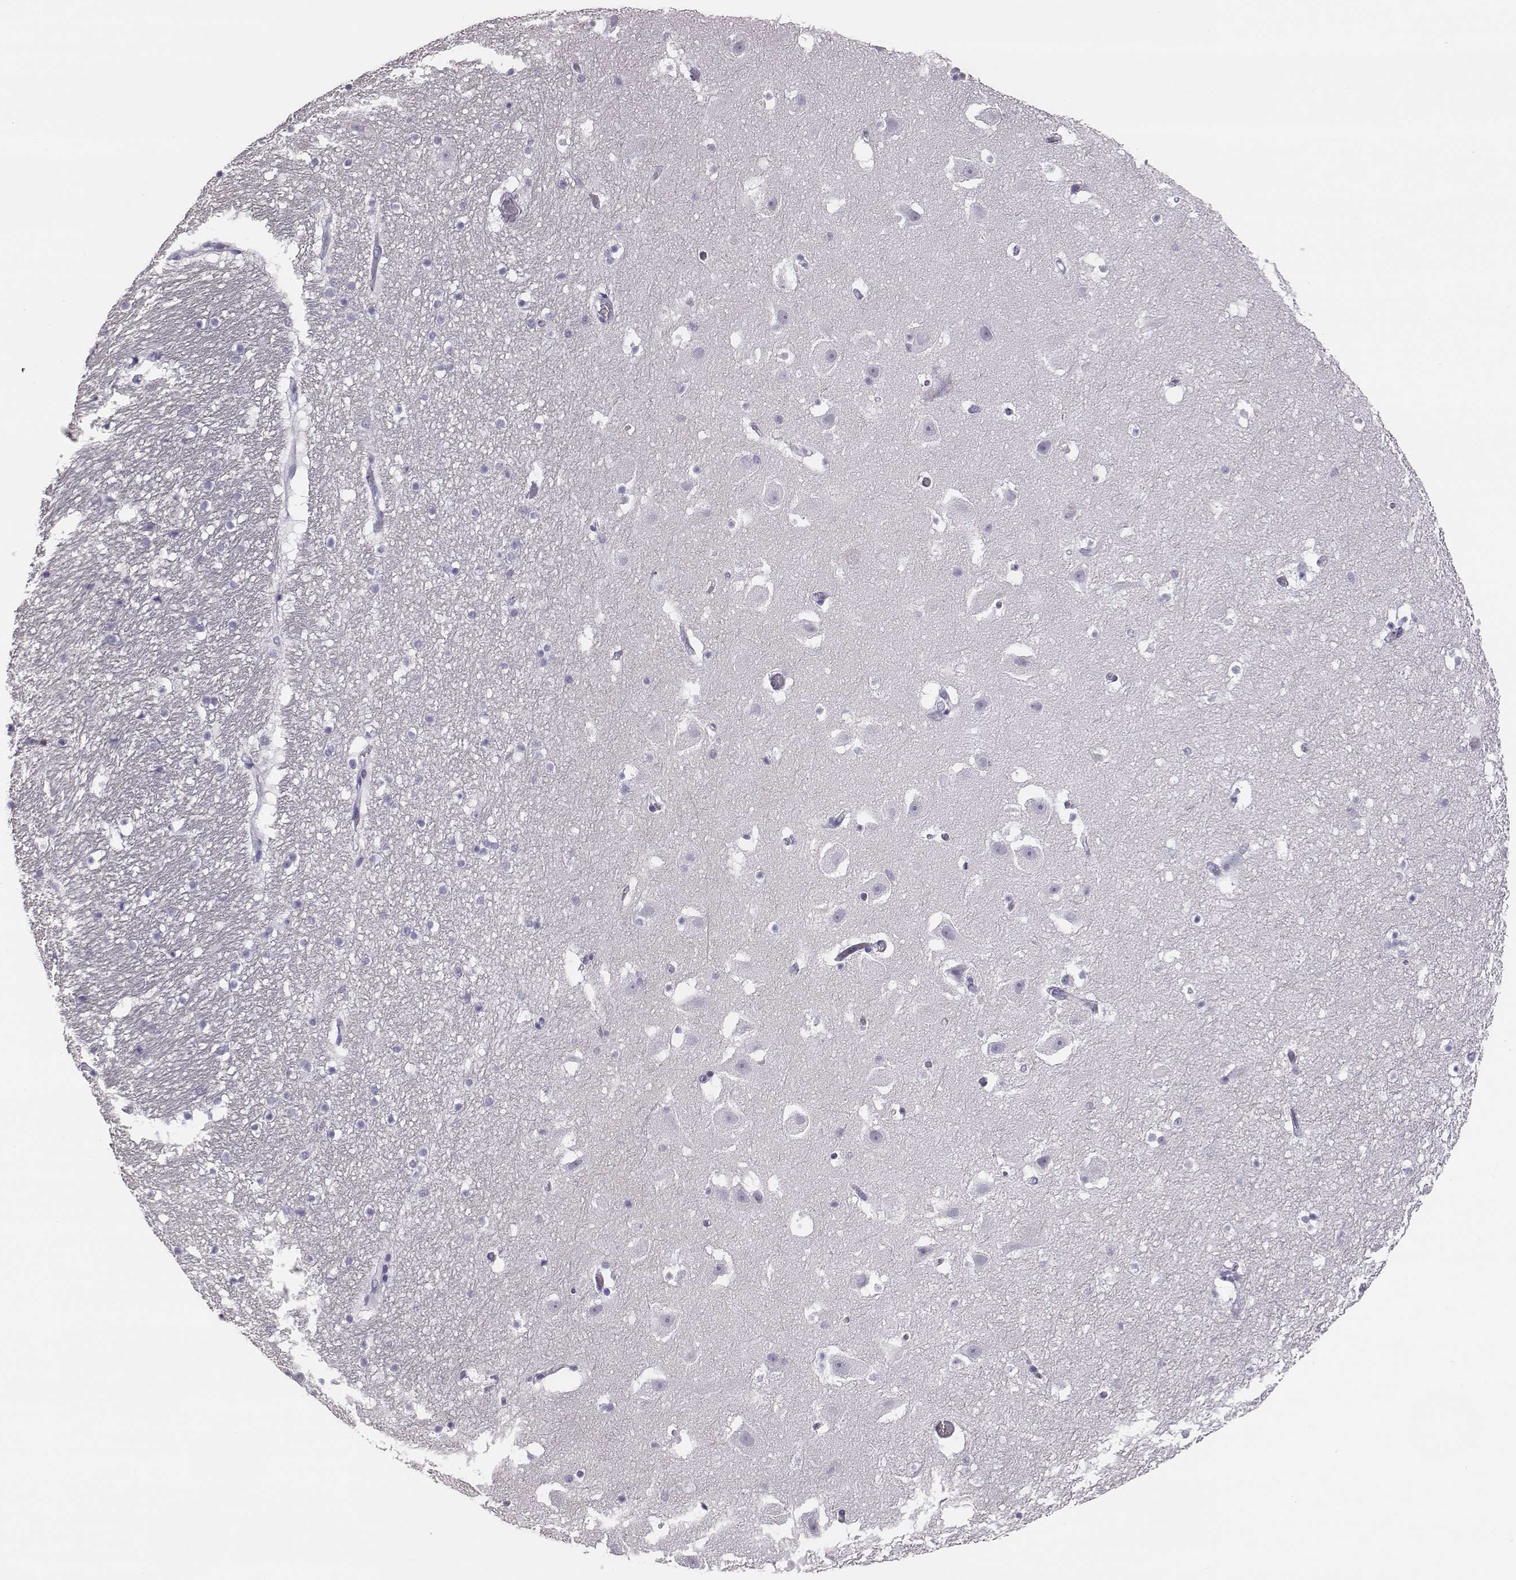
{"staining": {"intensity": "negative", "quantity": "none", "location": "none"}, "tissue": "hippocampus", "cell_type": "Glial cells", "image_type": "normal", "snomed": [{"axis": "morphology", "description": "Normal tissue, NOS"}, {"axis": "topography", "description": "Hippocampus"}], "caption": "A high-resolution photomicrograph shows immunohistochemistry (IHC) staining of unremarkable hippocampus, which exhibits no significant expression in glial cells. (Stains: DAB immunohistochemistry with hematoxylin counter stain, Microscopy: brightfield microscopy at high magnification).", "gene": "ACOD1", "patient": {"sex": "male", "age": 26}}